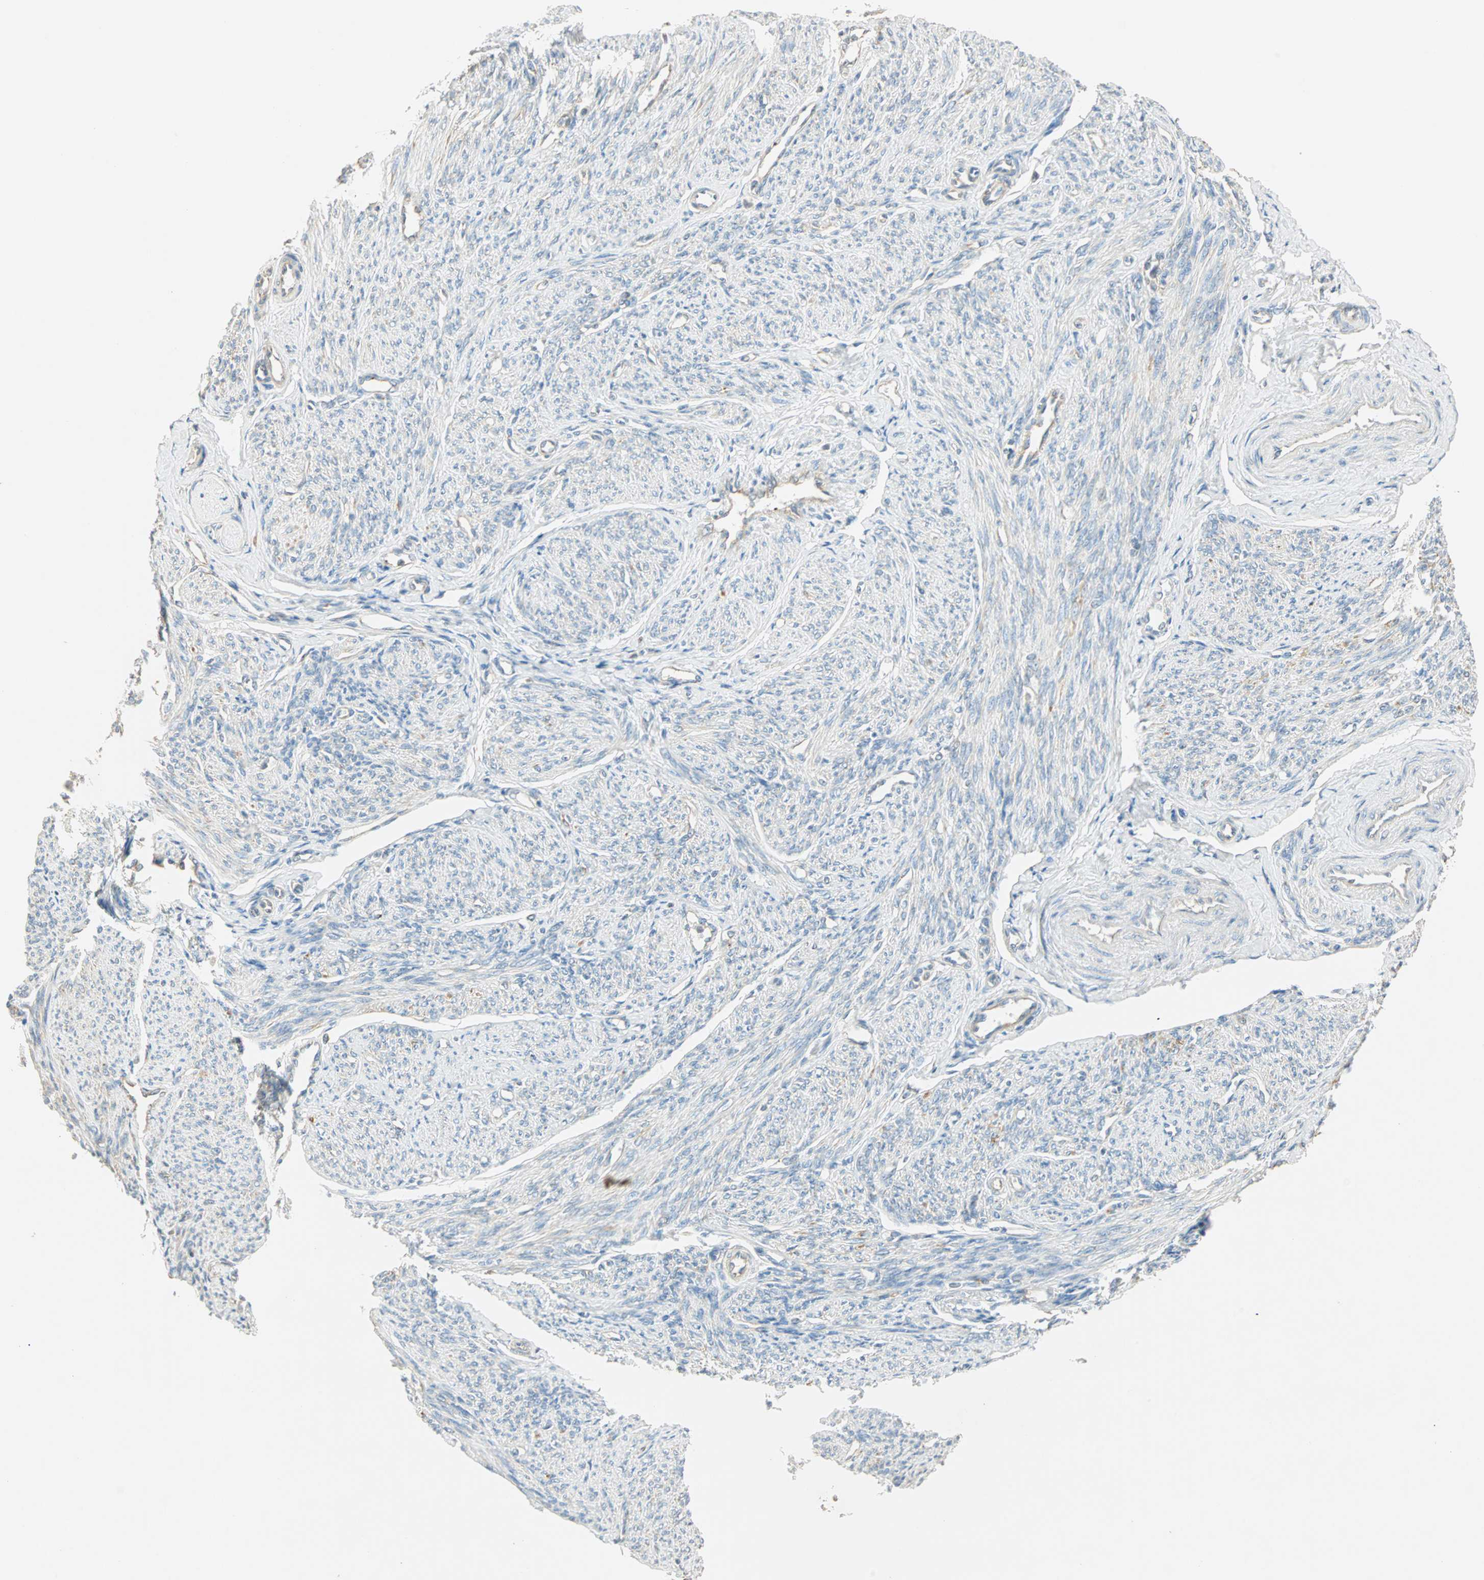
{"staining": {"intensity": "weak", "quantity": "<25%", "location": "cytoplasmic/membranous"}, "tissue": "smooth muscle", "cell_type": "Smooth muscle cells", "image_type": "normal", "snomed": [{"axis": "morphology", "description": "Normal tissue, NOS"}, {"axis": "topography", "description": "Smooth muscle"}], "caption": "The immunohistochemistry (IHC) histopathology image has no significant expression in smooth muscle cells of smooth muscle.", "gene": "RAD18", "patient": {"sex": "female", "age": 65}}